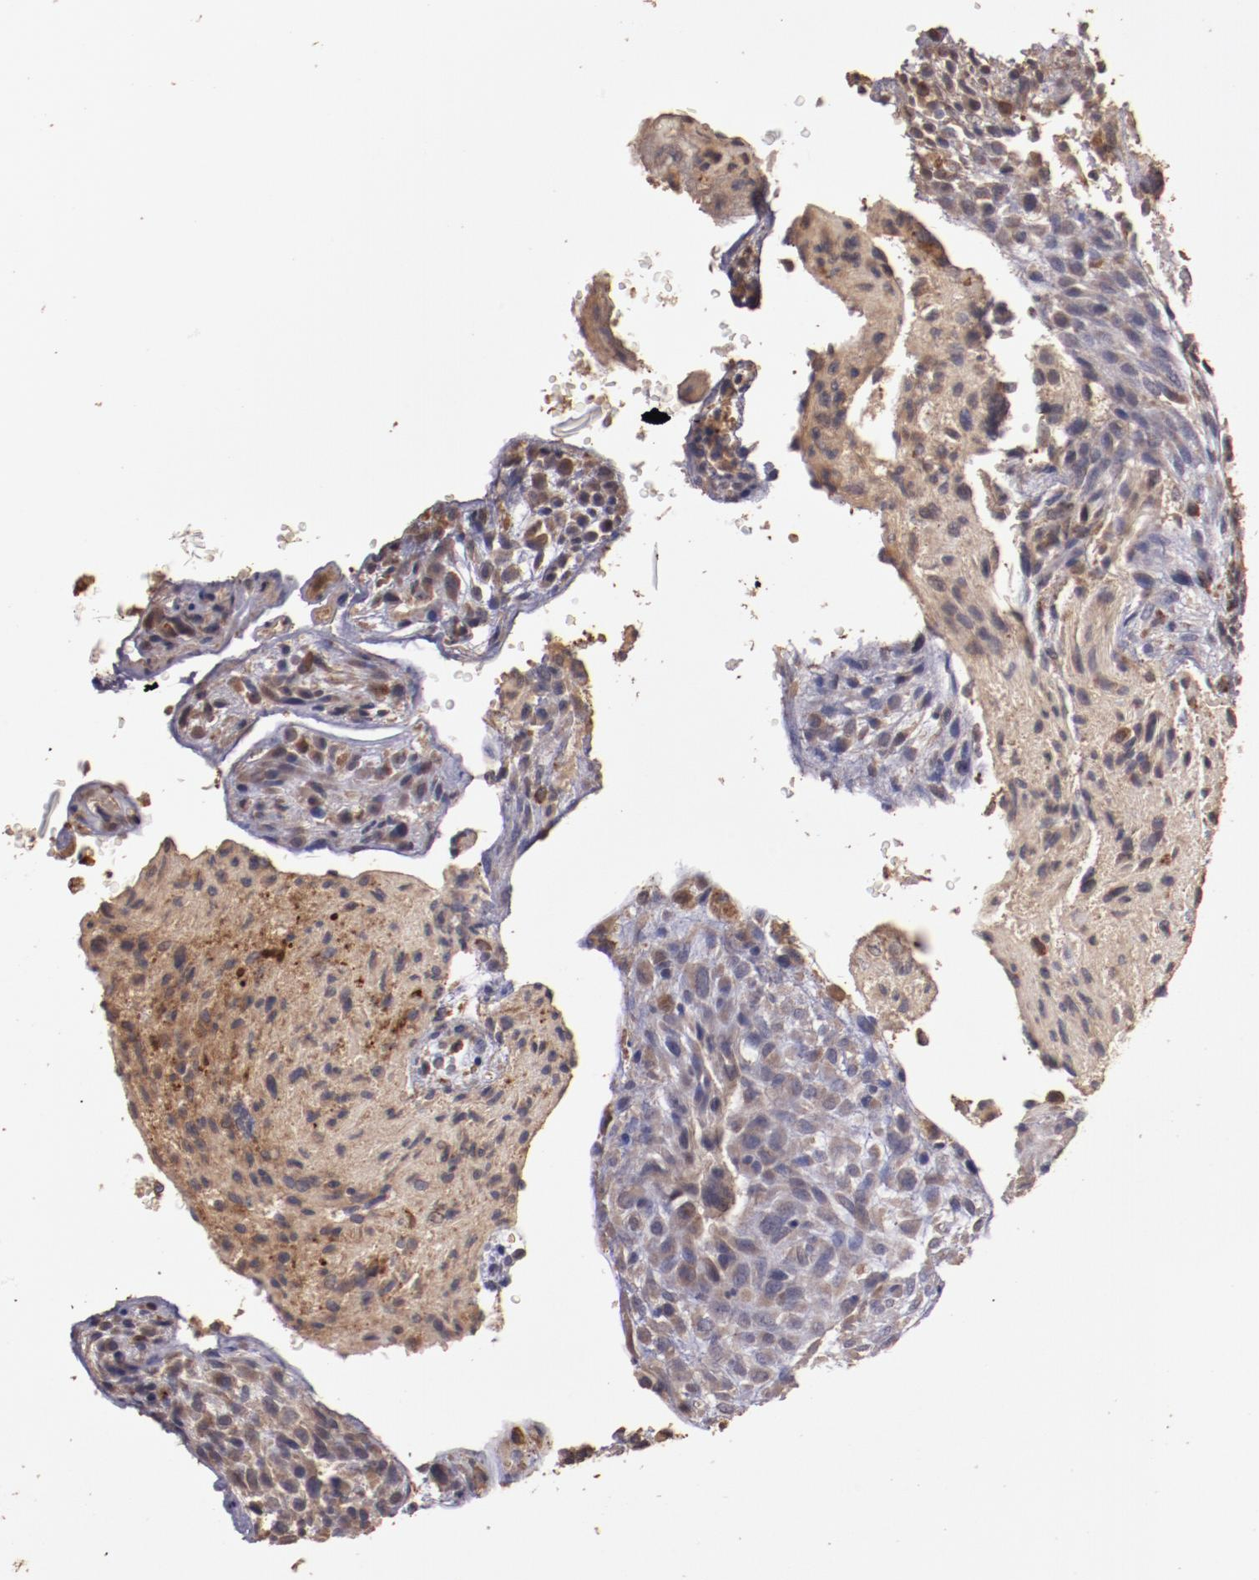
{"staining": {"intensity": "moderate", "quantity": "25%-75%", "location": "cytoplasmic/membranous"}, "tissue": "glioma", "cell_type": "Tumor cells", "image_type": "cancer", "snomed": [{"axis": "morphology", "description": "Glioma, malignant, High grade"}, {"axis": "topography", "description": "Cerebral cortex"}], "caption": "IHC of human glioma reveals medium levels of moderate cytoplasmic/membranous staining in approximately 25%-75% of tumor cells.", "gene": "SRRD", "patient": {"sex": "female", "age": 55}}